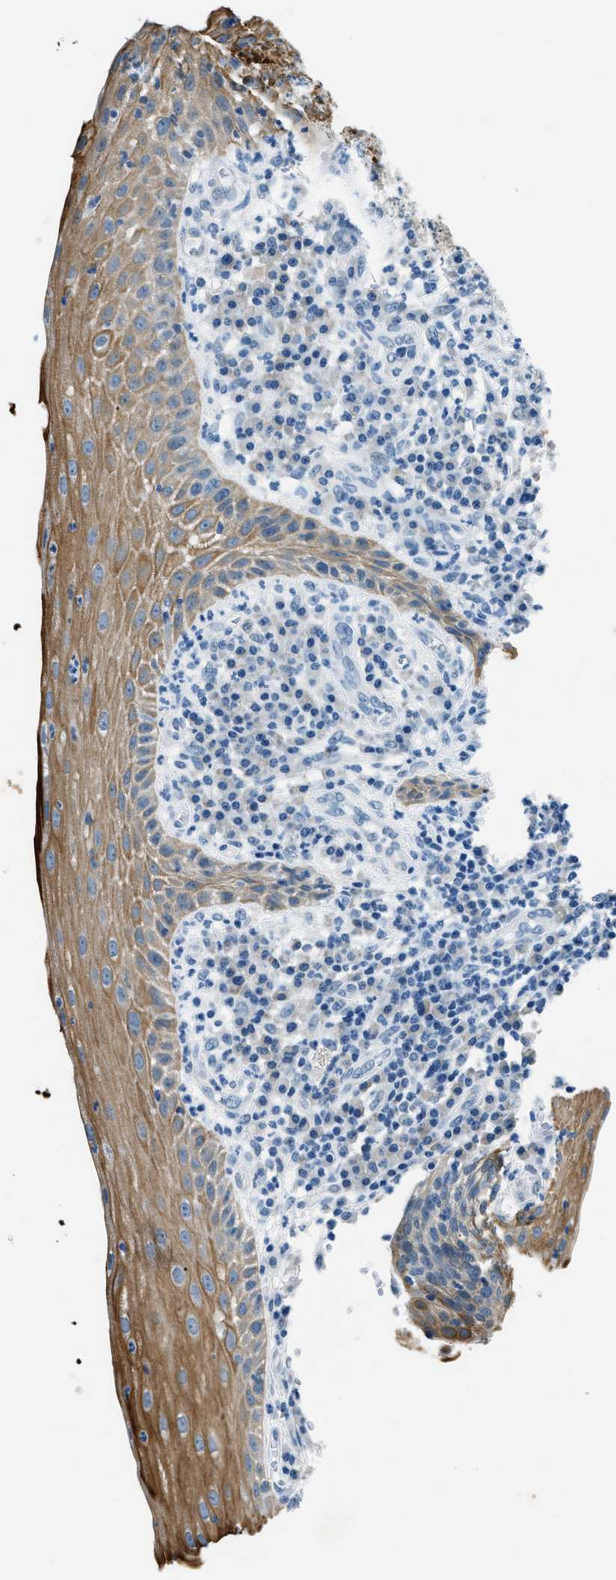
{"staining": {"intensity": "moderate", "quantity": ">75%", "location": "cytoplasmic/membranous"}, "tissue": "cervical cancer", "cell_type": "Tumor cells", "image_type": "cancer", "snomed": [{"axis": "morphology", "description": "Squamous cell carcinoma, NOS"}, {"axis": "topography", "description": "Cervix"}], "caption": "Cervical squamous cell carcinoma stained with immunohistochemistry (IHC) displays moderate cytoplasmic/membranous staining in about >75% of tumor cells. The protein of interest is shown in brown color, while the nuclei are stained blue.", "gene": "CFAP20", "patient": {"sex": "female", "age": 34}}